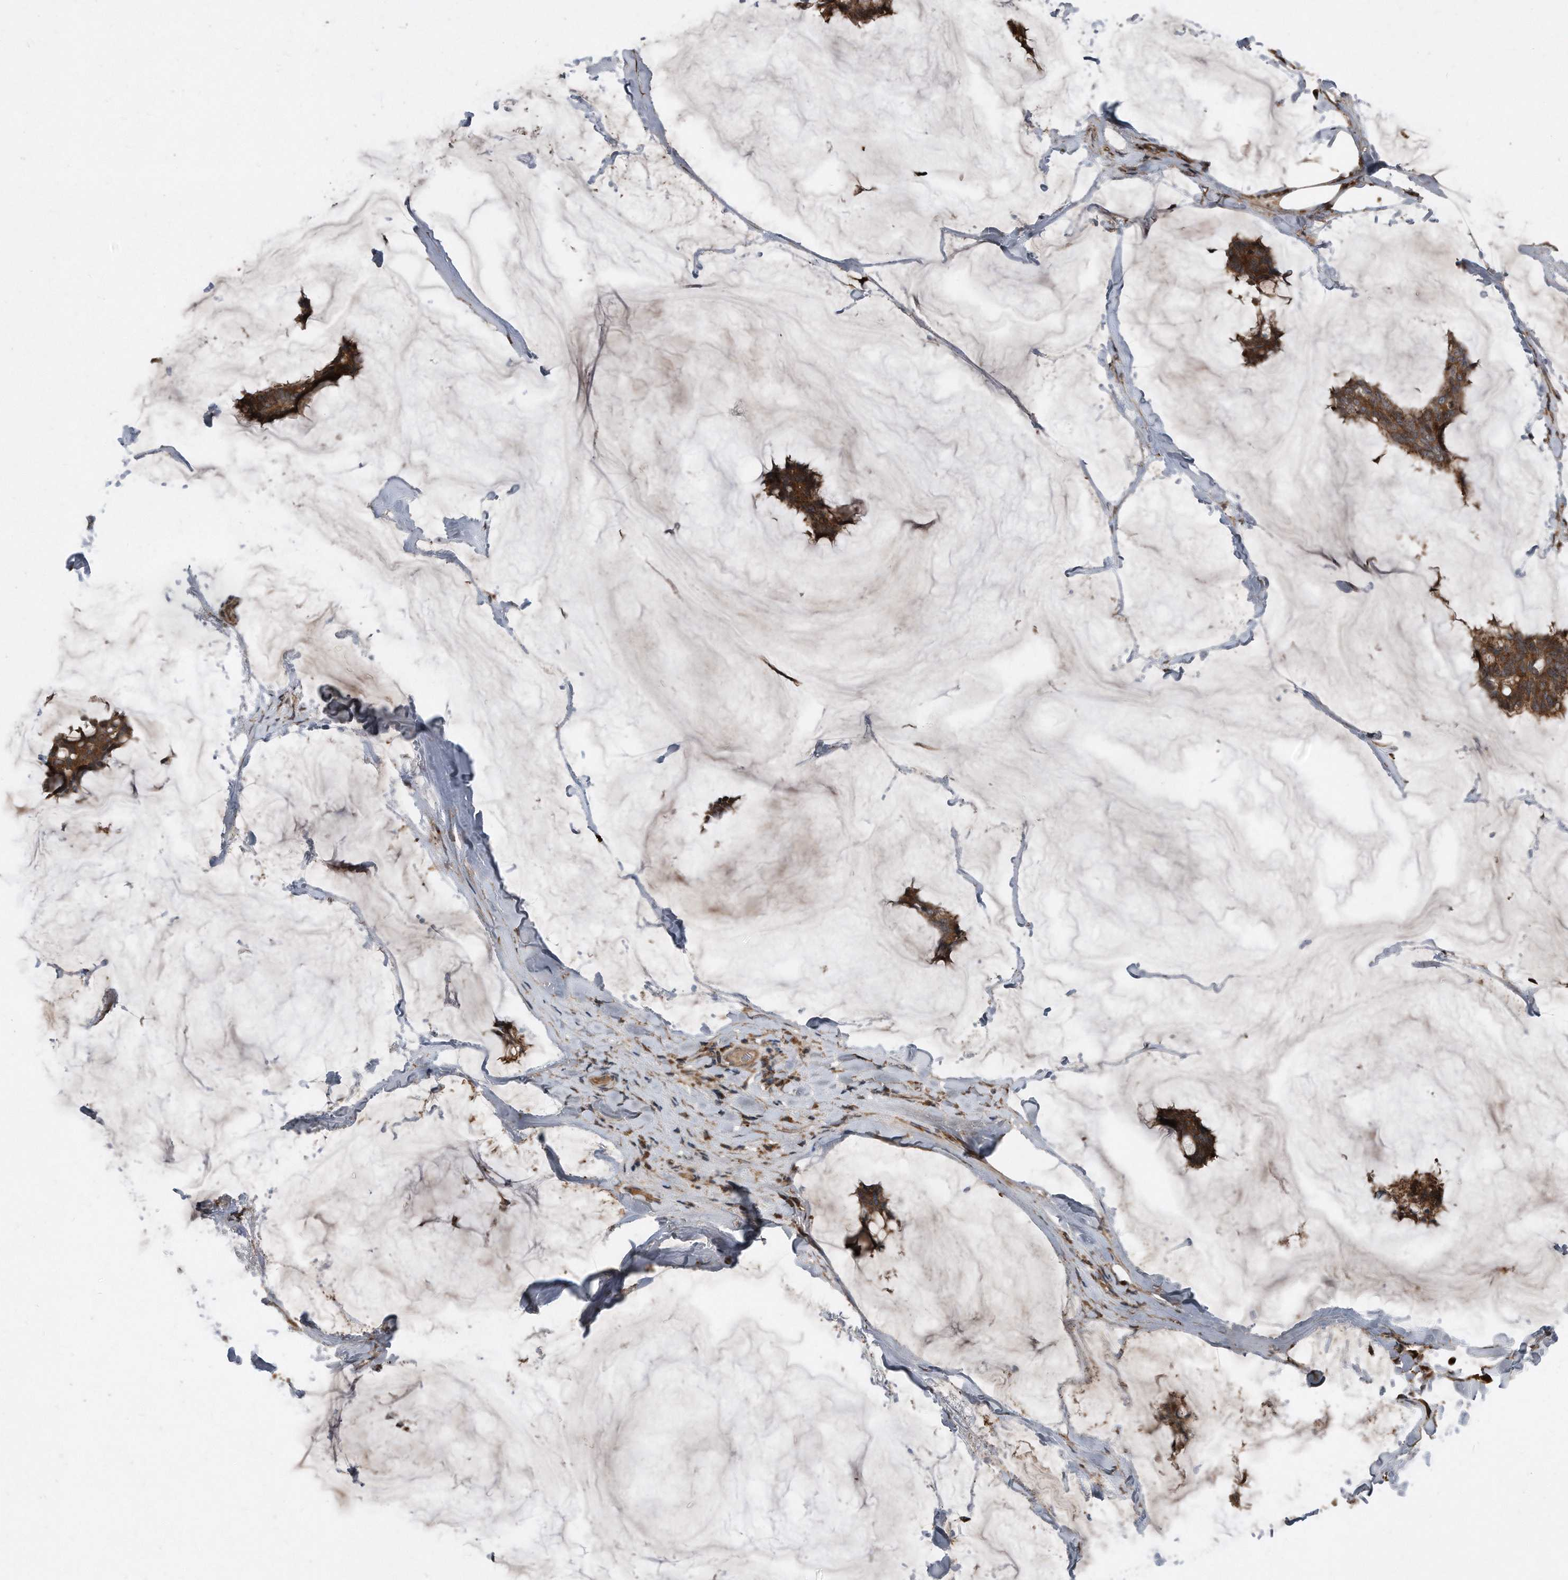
{"staining": {"intensity": "moderate", "quantity": ">75%", "location": "cytoplasmic/membranous"}, "tissue": "breast cancer", "cell_type": "Tumor cells", "image_type": "cancer", "snomed": [{"axis": "morphology", "description": "Duct carcinoma"}, {"axis": "topography", "description": "Breast"}], "caption": "Breast cancer (infiltrating ductal carcinoma) stained with immunohistochemistry (IHC) shows moderate cytoplasmic/membranous expression in approximately >75% of tumor cells. (DAB IHC with brightfield microscopy, high magnification).", "gene": "ANKRD10", "patient": {"sex": "female", "age": 93}}